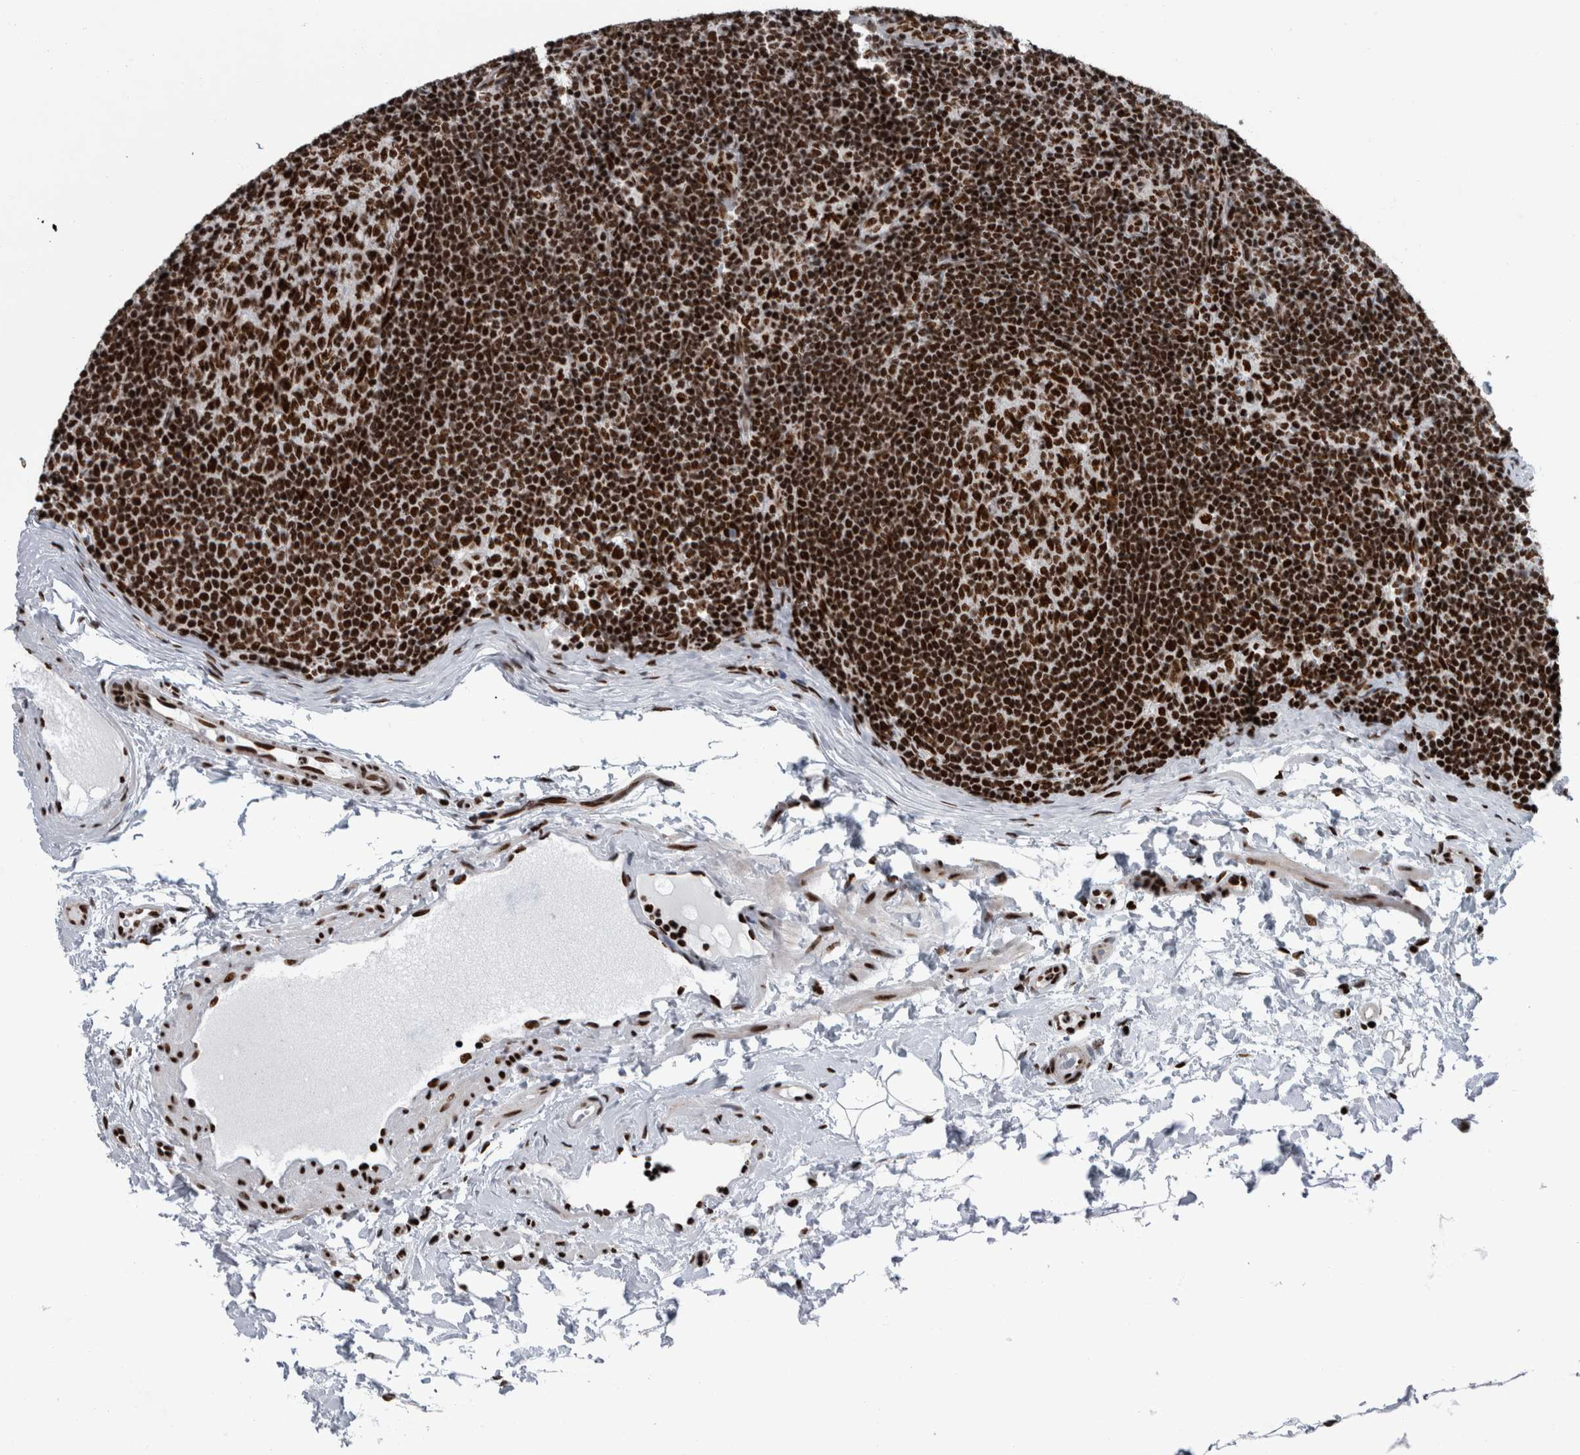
{"staining": {"intensity": "strong", "quantity": ">75%", "location": "nuclear"}, "tissue": "lymph node", "cell_type": "Germinal center cells", "image_type": "normal", "snomed": [{"axis": "morphology", "description": "Normal tissue, NOS"}, {"axis": "topography", "description": "Lymph node"}], "caption": "Lymph node stained with a brown dye shows strong nuclear positive staining in about >75% of germinal center cells.", "gene": "DNMT3A", "patient": {"sex": "female", "age": 22}}